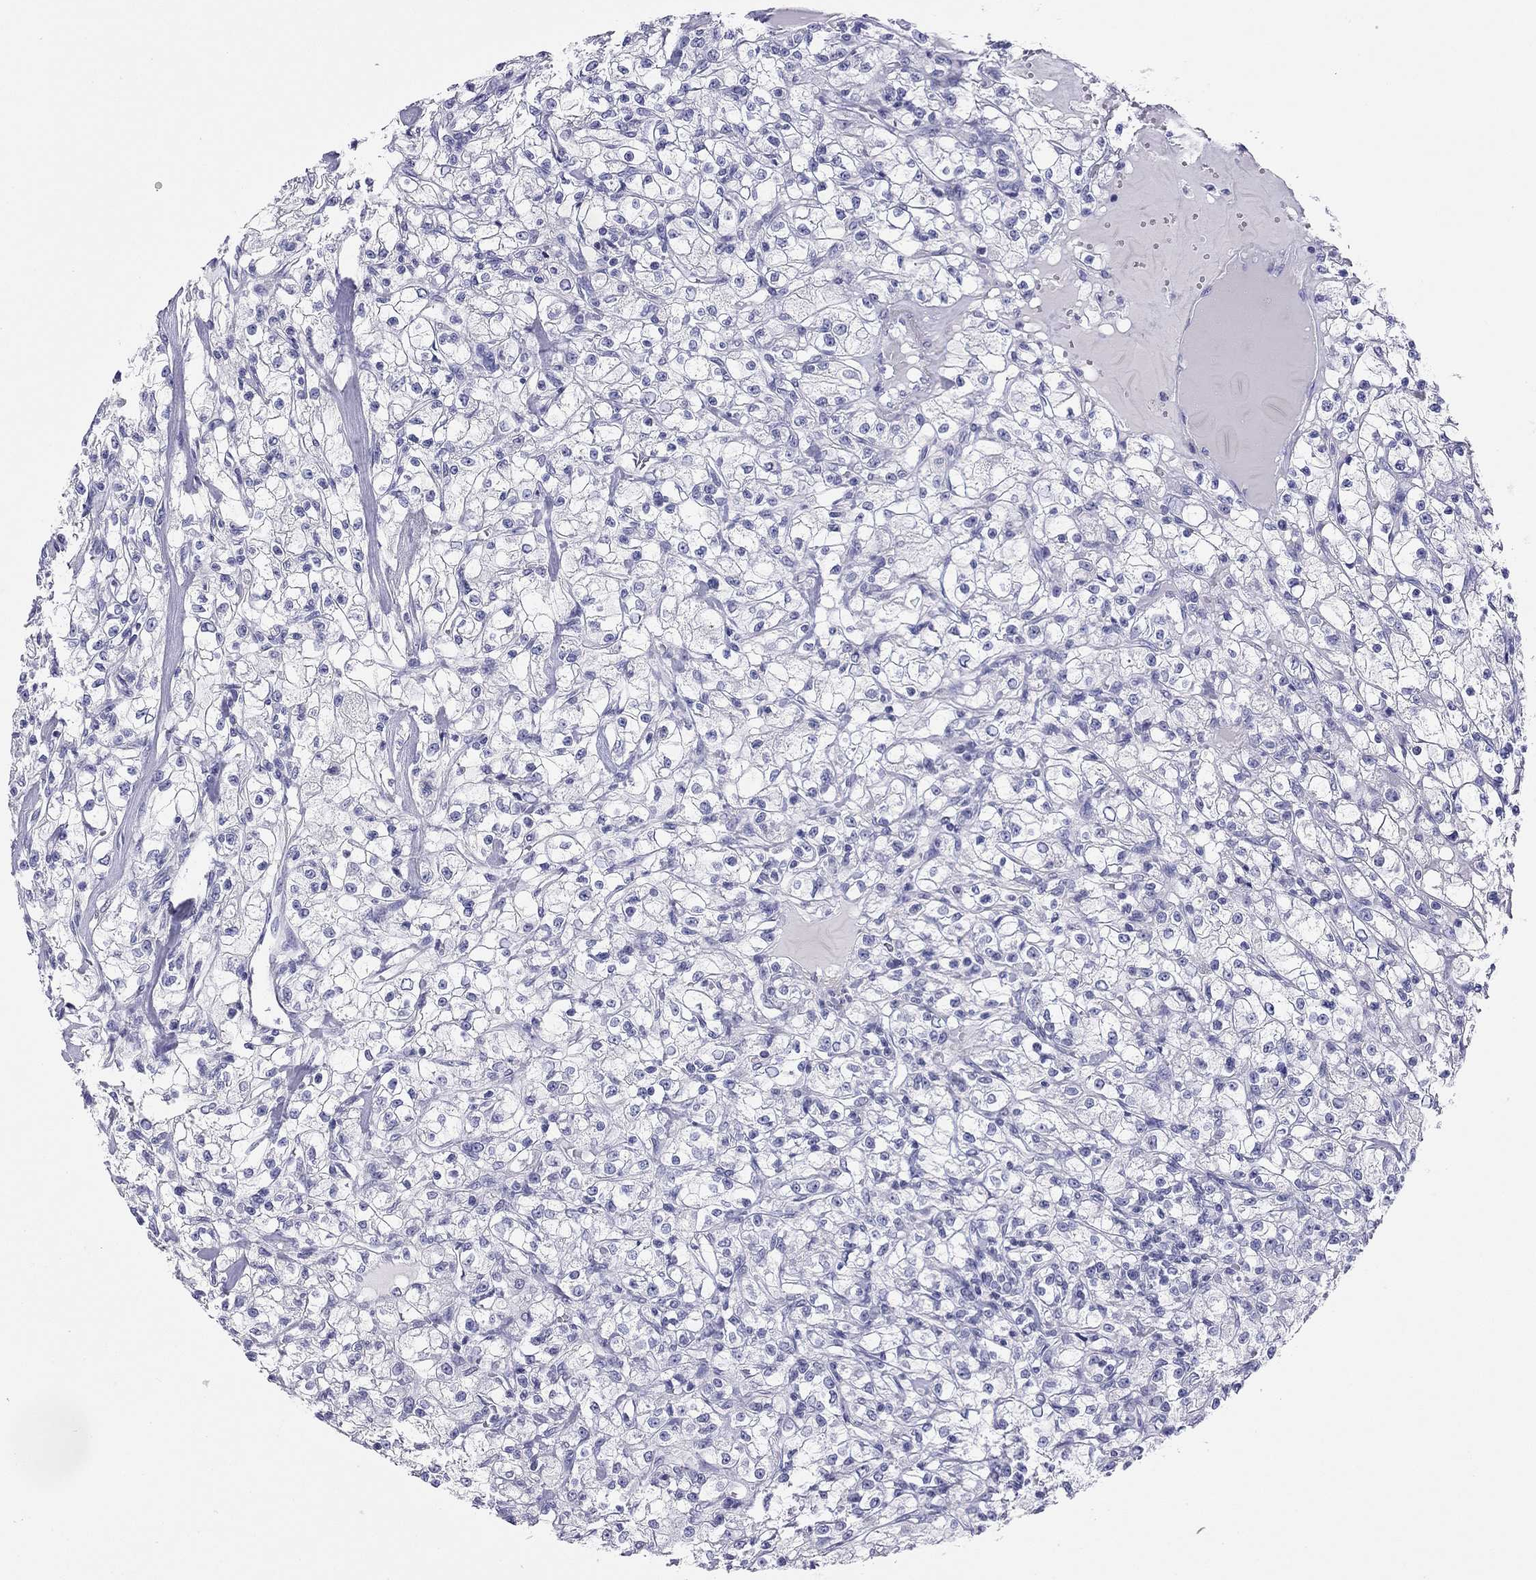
{"staining": {"intensity": "negative", "quantity": "none", "location": "none"}, "tissue": "renal cancer", "cell_type": "Tumor cells", "image_type": "cancer", "snomed": [{"axis": "morphology", "description": "Adenocarcinoma, NOS"}, {"axis": "topography", "description": "Kidney"}], "caption": "A micrograph of renal adenocarcinoma stained for a protein demonstrates no brown staining in tumor cells.", "gene": "MYMX", "patient": {"sex": "female", "age": 59}}